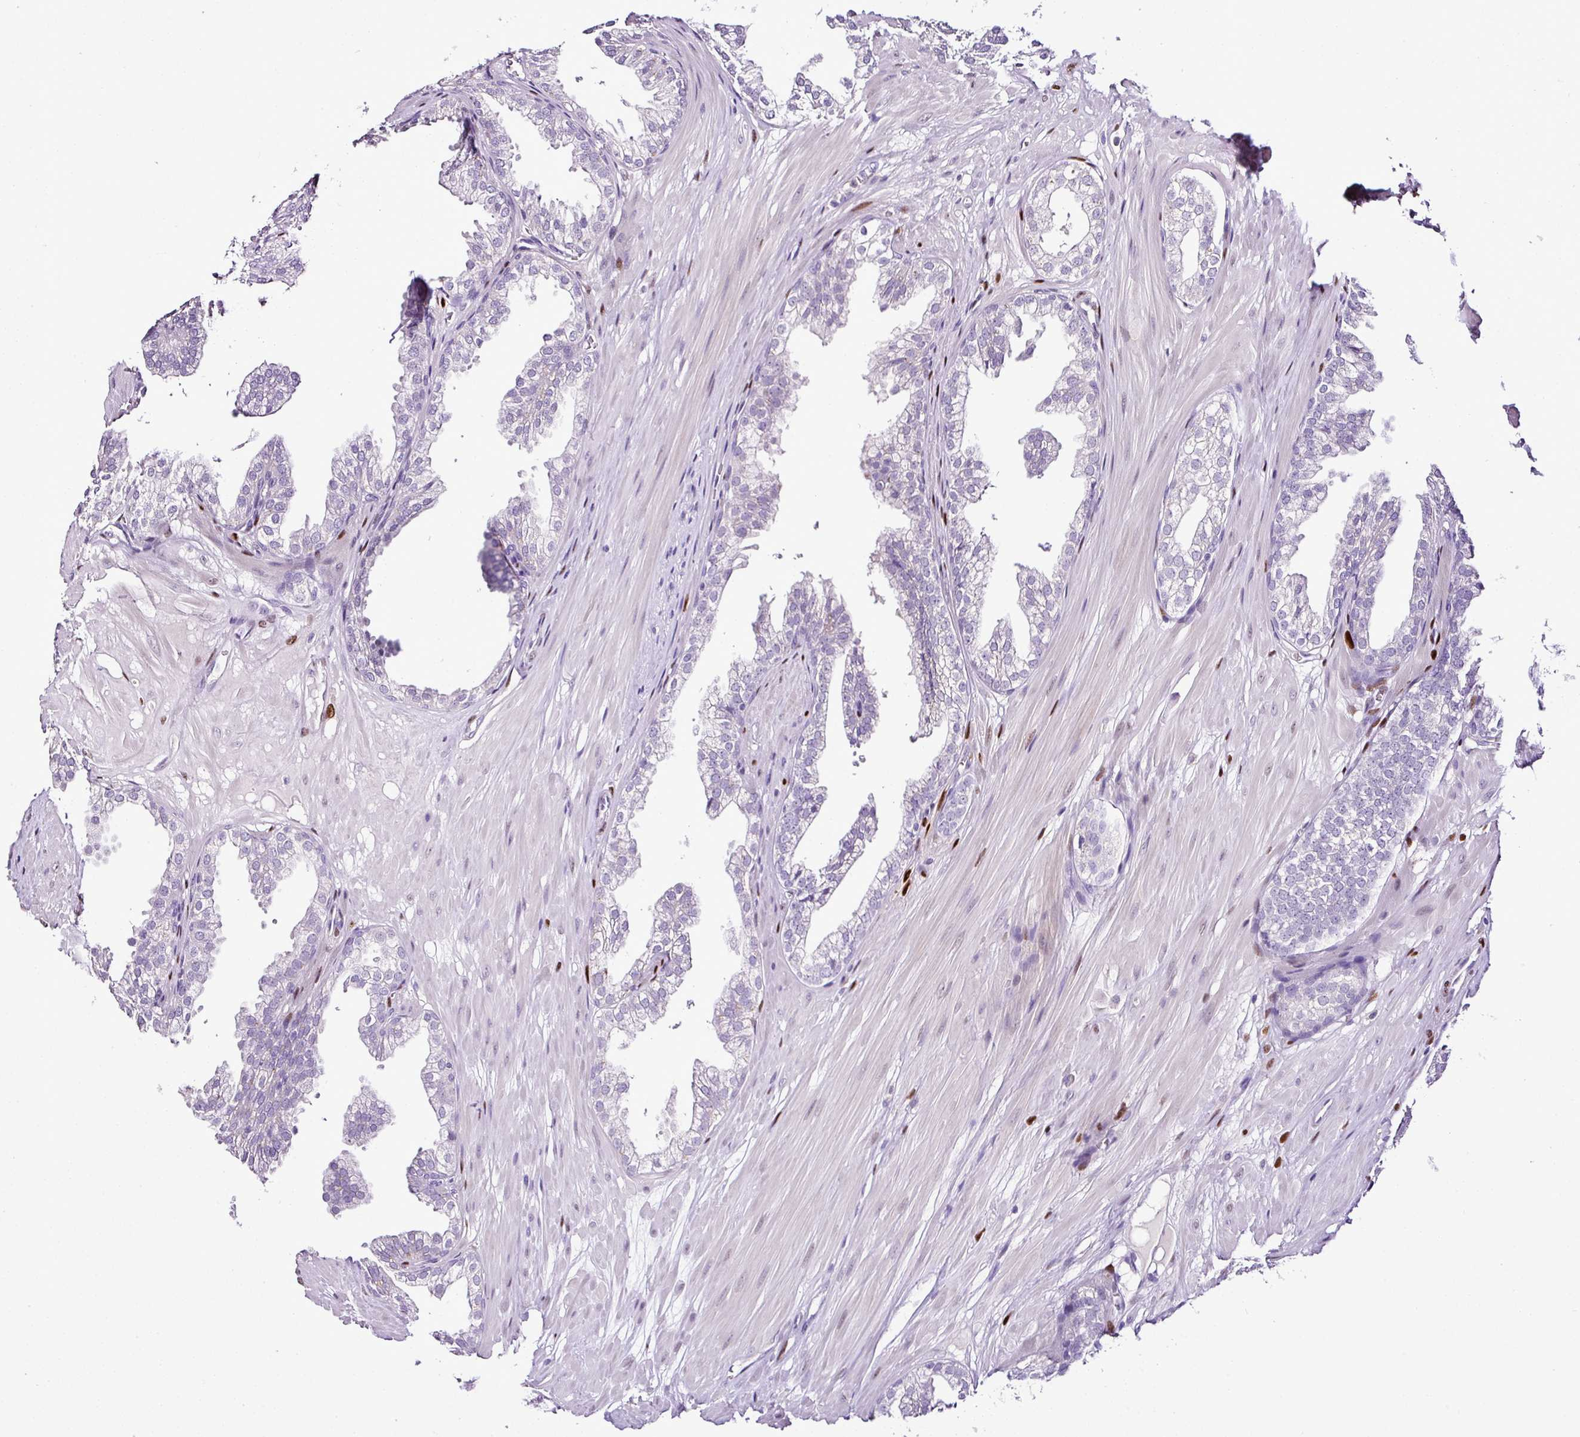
{"staining": {"intensity": "negative", "quantity": "none", "location": "none"}, "tissue": "prostate", "cell_type": "Glandular cells", "image_type": "normal", "snomed": [{"axis": "morphology", "description": "Normal tissue, NOS"}, {"axis": "topography", "description": "Prostate"}, {"axis": "topography", "description": "Peripheral nerve tissue"}], "caption": "The photomicrograph shows no significant positivity in glandular cells of prostate.", "gene": "ESR1", "patient": {"sex": "male", "age": 55}}